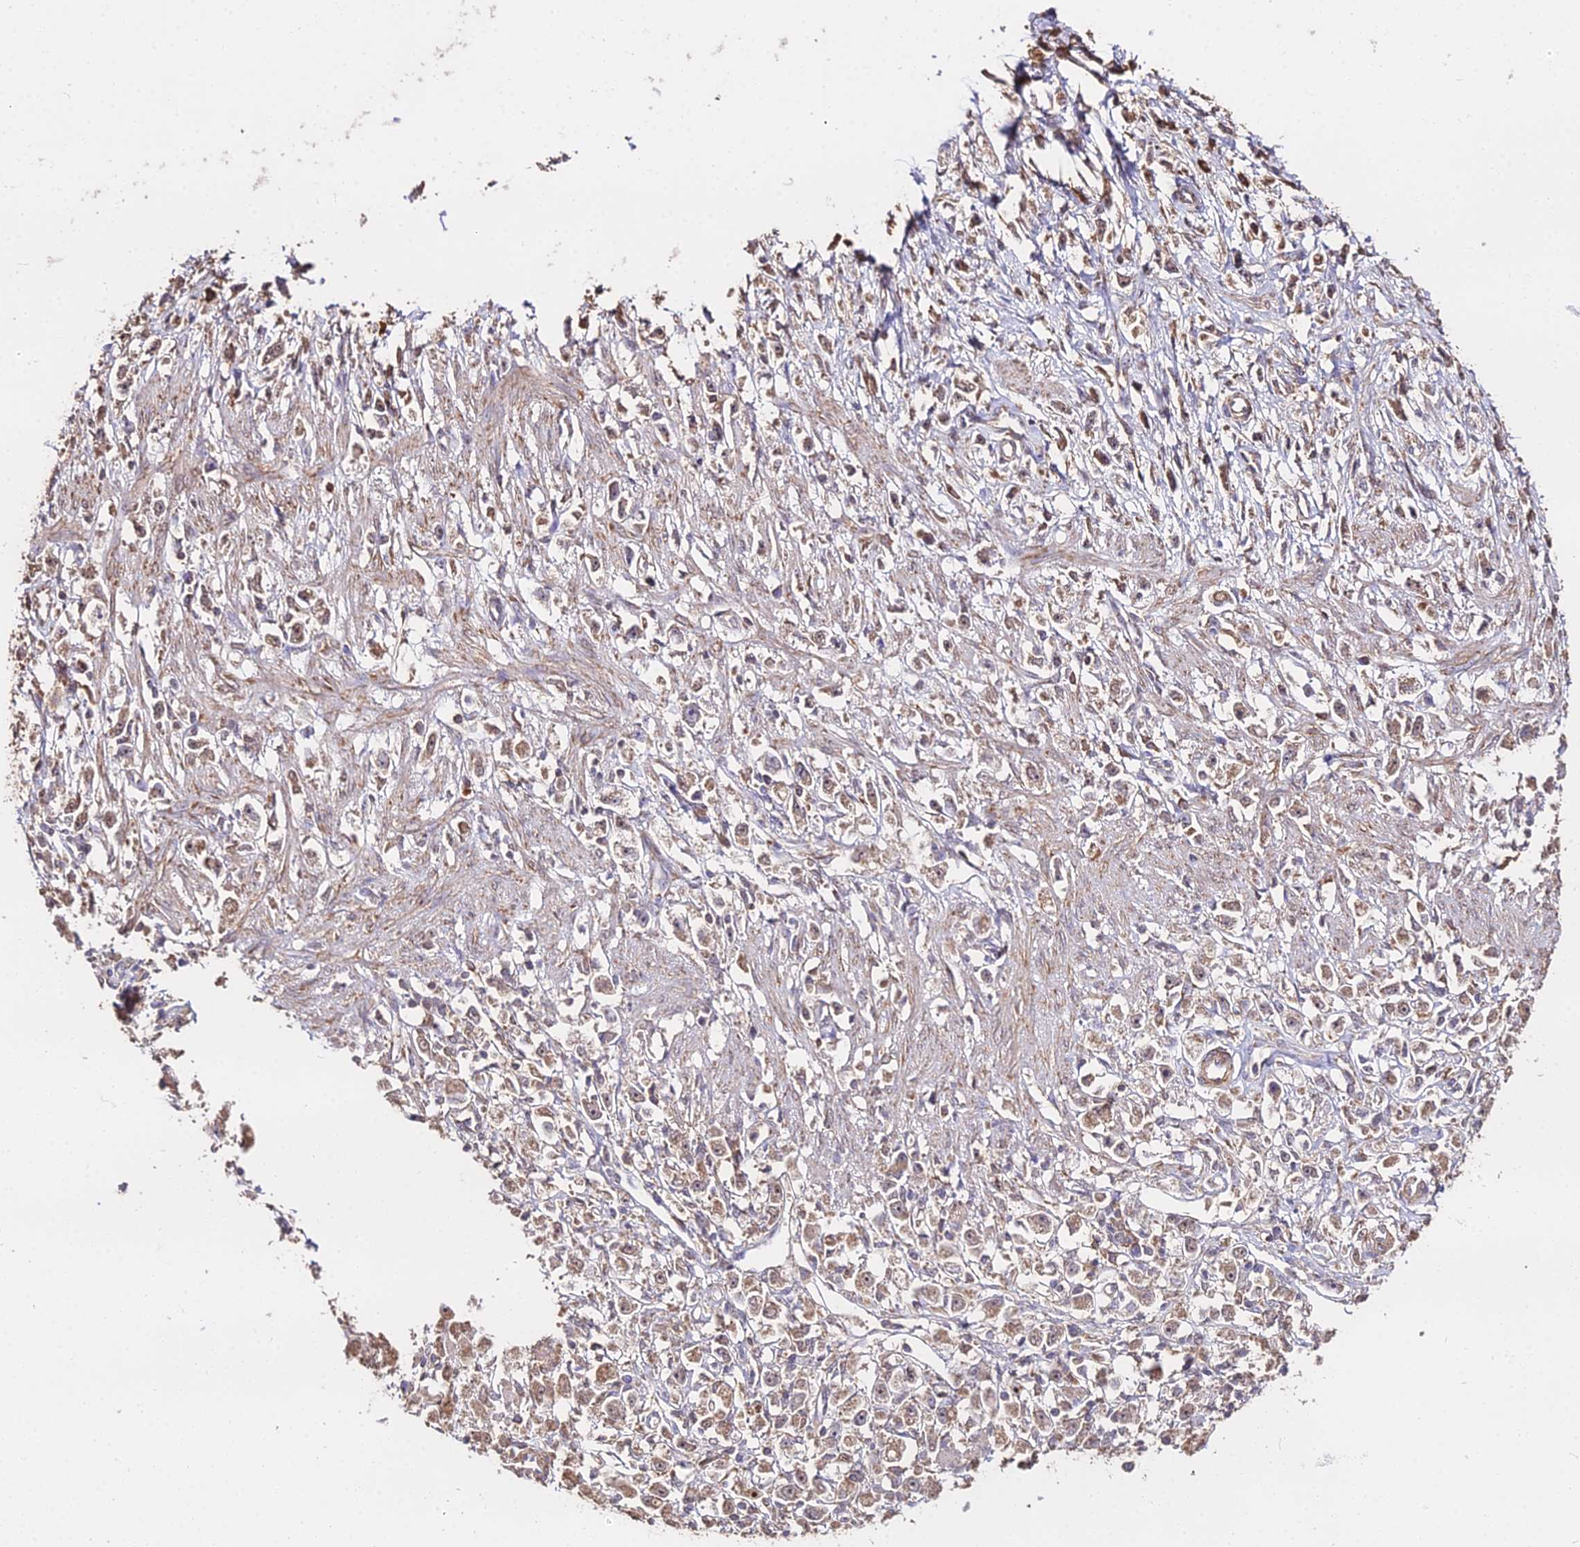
{"staining": {"intensity": "moderate", "quantity": ">75%", "location": "cytoplasmic/membranous"}, "tissue": "stomach cancer", "cell_type": "Tumor cells", "image_type": "cancer", "snomed": [{"axis": "morphology", "description": "Adenocarcinoma, NOS"}, {"axis": "topography", "description": "Stomach"}], "caption": "Moderate cytoplasmic/membranous expression for a protein is present in approximately >75% of tumor cells of stomach cancer (adenocarcinoma) using immunohistochemistry (IHC).", "gene": "METTL13", "patient": {"sex": "female", "age": 59}}